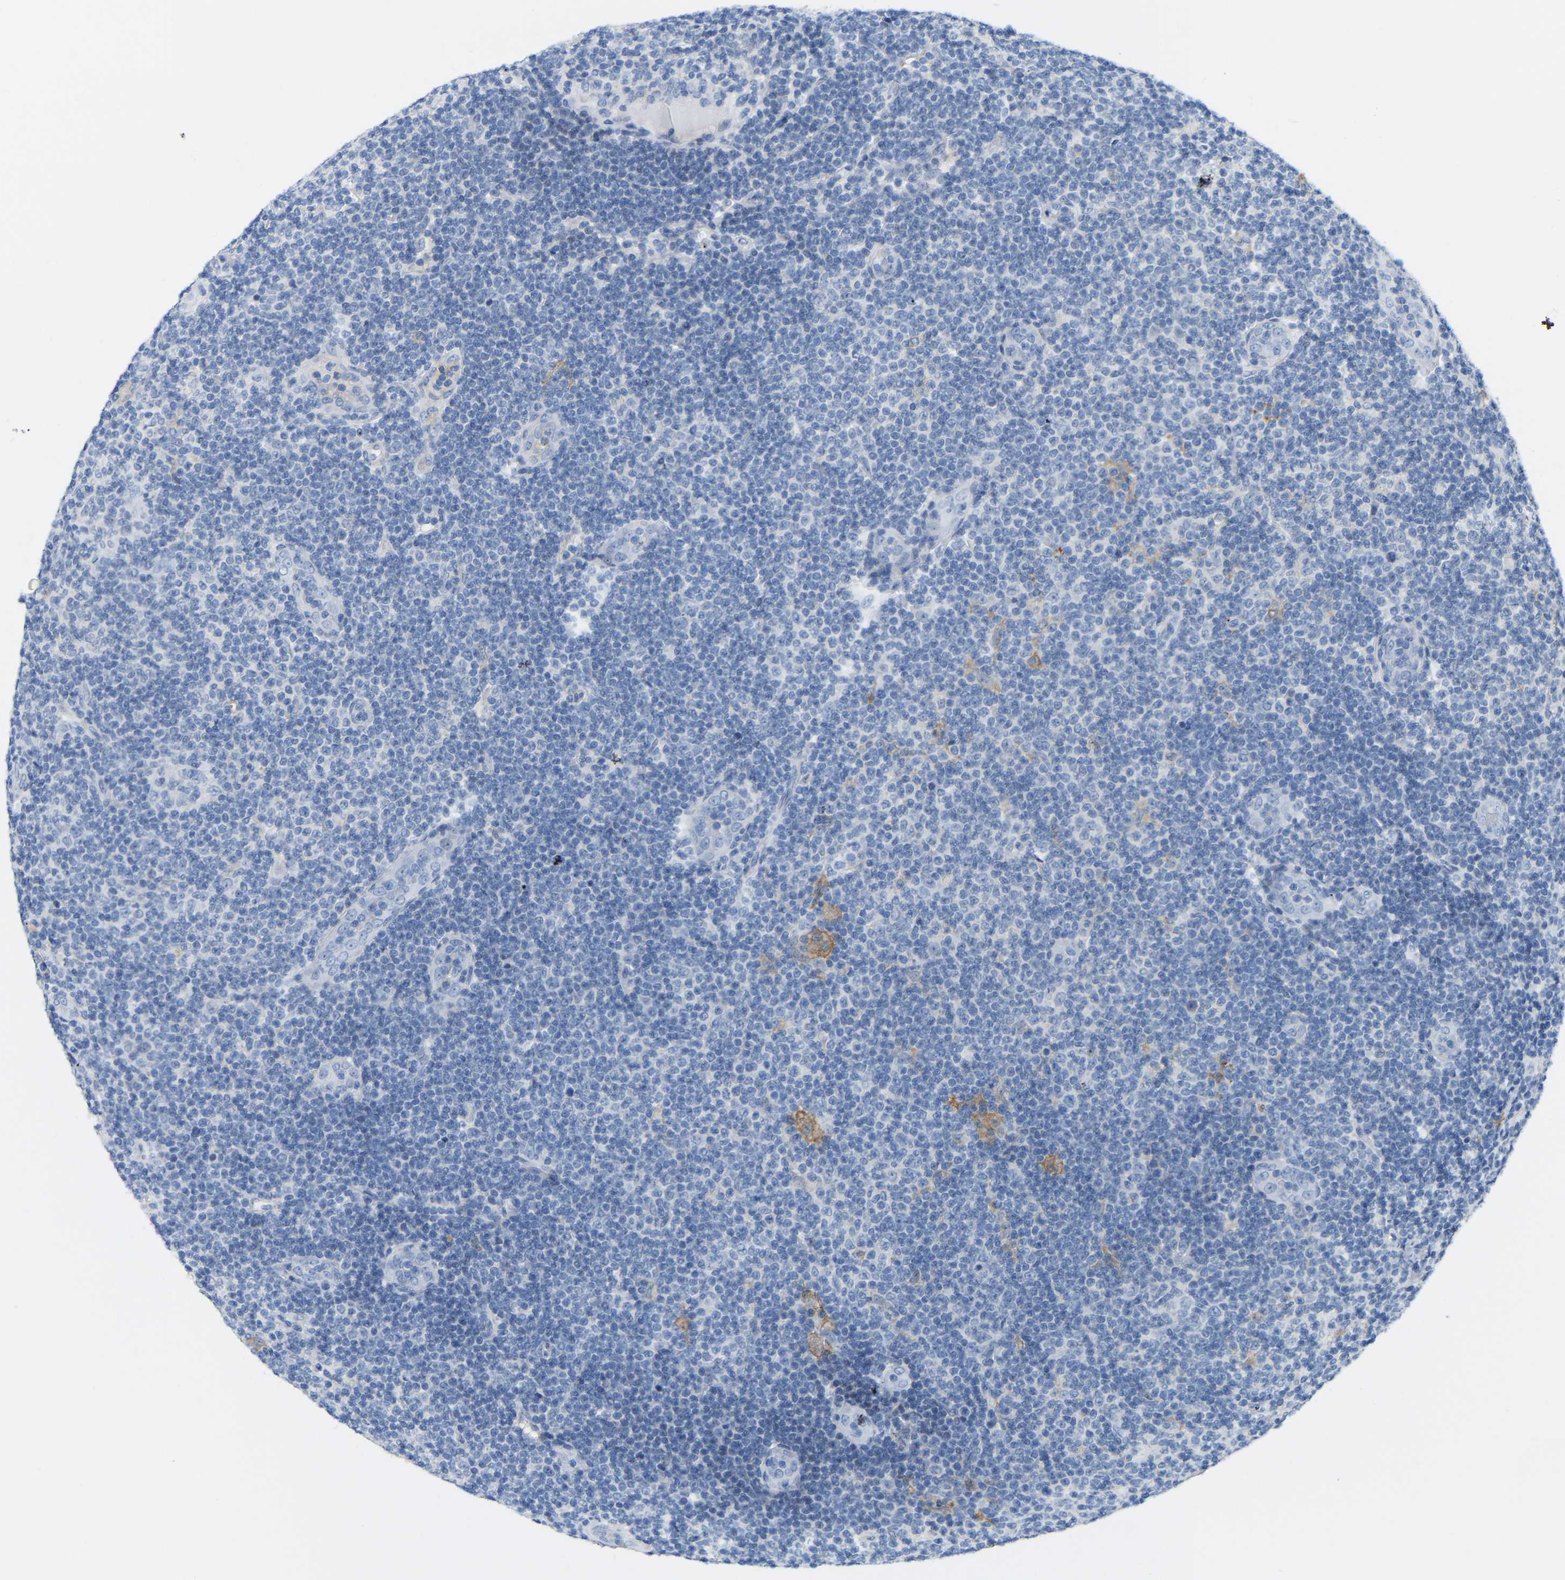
{"staining": {"intensity": "negative", "quantity": "none", "location": "none"}, "tissue": "lymphoma", "cell_type": "Tumor cells", "image_type": "cancer", "snomed": [{"axis": "morphology", "description": "Malignant lymphoma, non-Hodgkin's type, Low grade"}, {"axis": "topography", "description": "Lymph node"}], "caption": "DAB (3,3'-diaminobenzidine) immunohistochemical staining of human low-grade malignant lymphoma, non-Hodgkin's type reveals no significant positivity in tumor cells.", "gene": "ABTB2", "patient": {"sex": "male", "age": 83}}